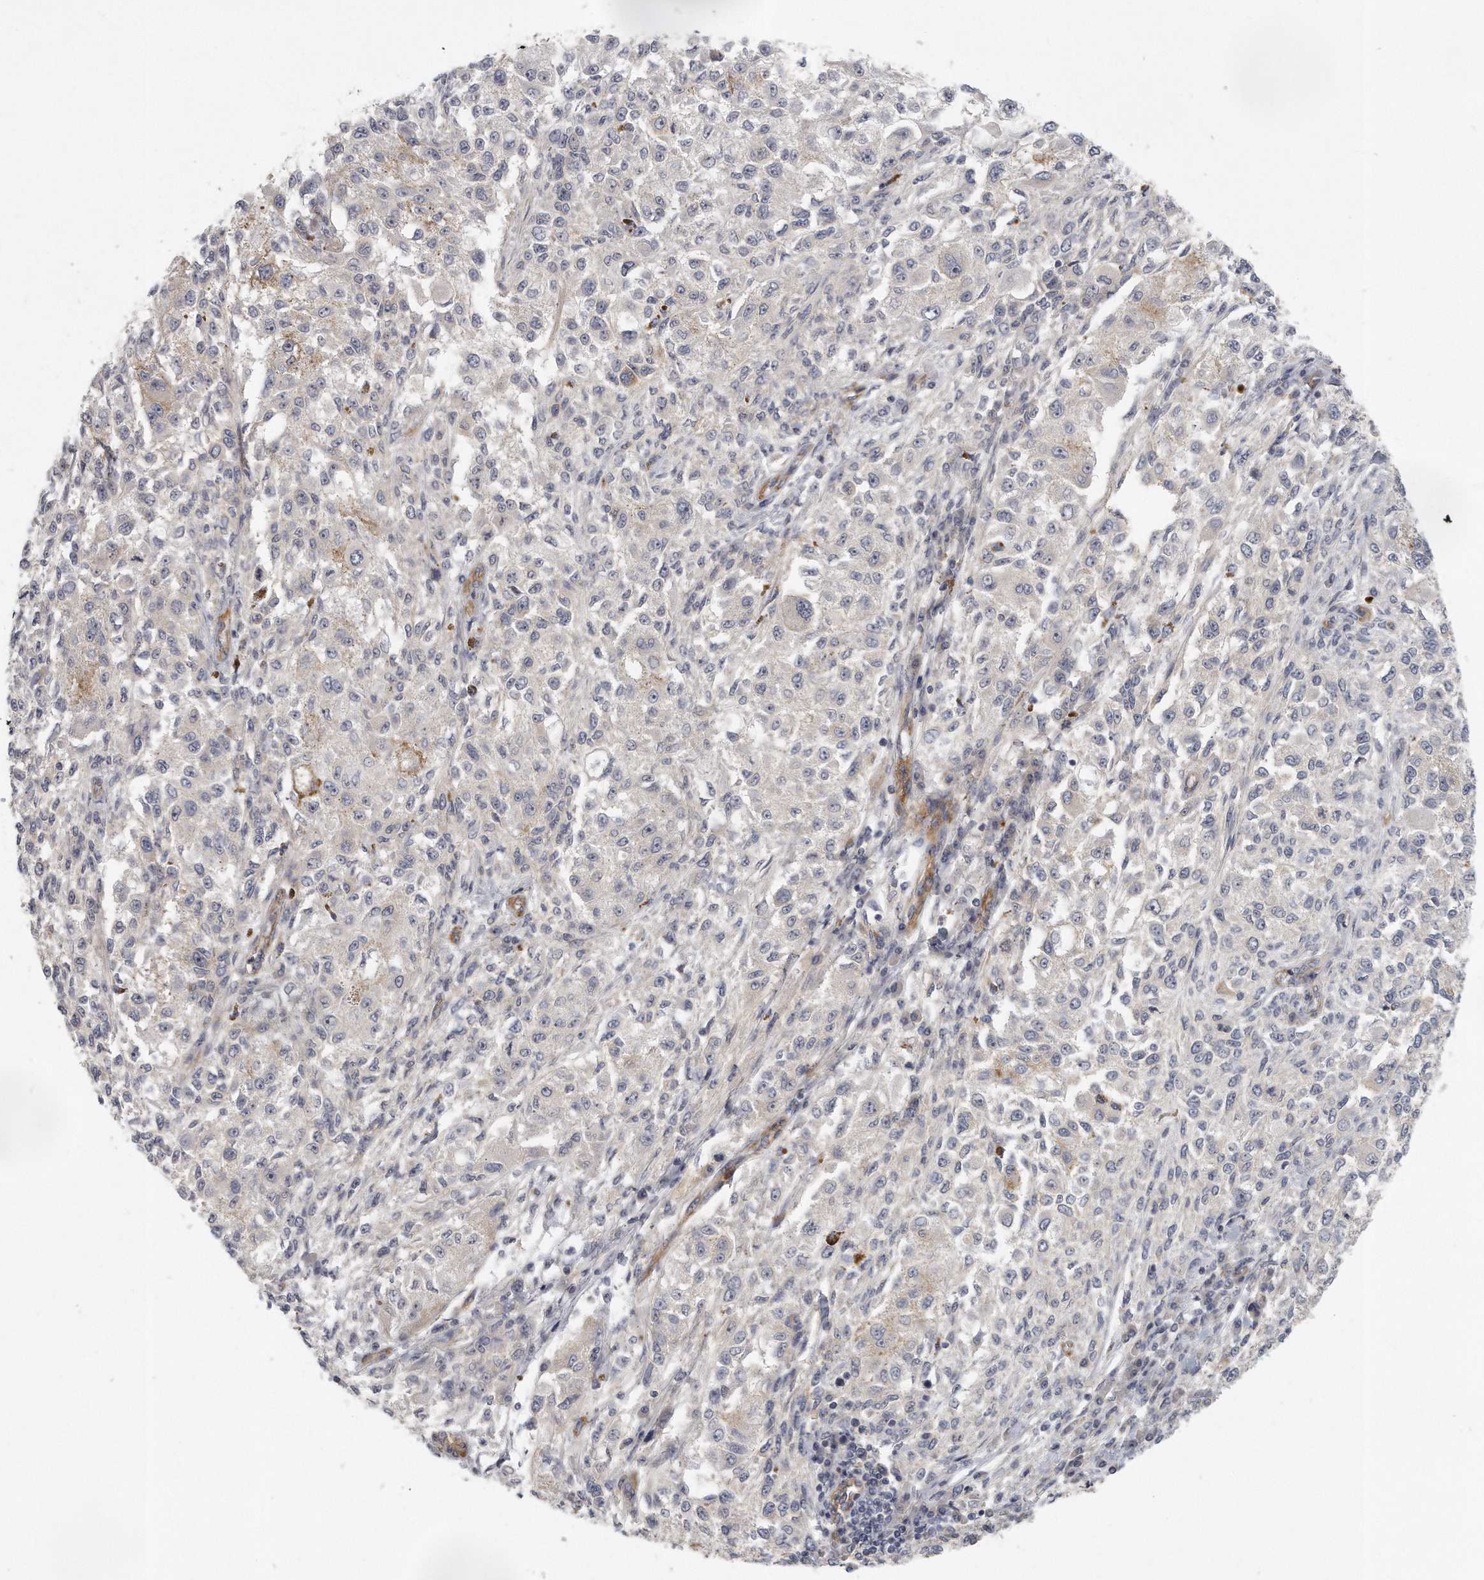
{"staining": {"intensity": "negative", "quantity": "none", "location": "none"}, "tissue": "melanoma", "cell_type": "Tumor cells", "image_type": "cancer", "snomed": [{"axis": "morphology", "description": "Necrosis, NOS"}, {"axis": "morphology", "description": "Malignant melanoma, NOS"}, {"axis": "topography", "description": "Skin"}], "caption": "Human melanoma stained for a protein using immunohistochemistry (IHC) shows no positivity in tumor cells.", "gene": "MTERF4", "patient": {"sex": "female", "age": 87}}